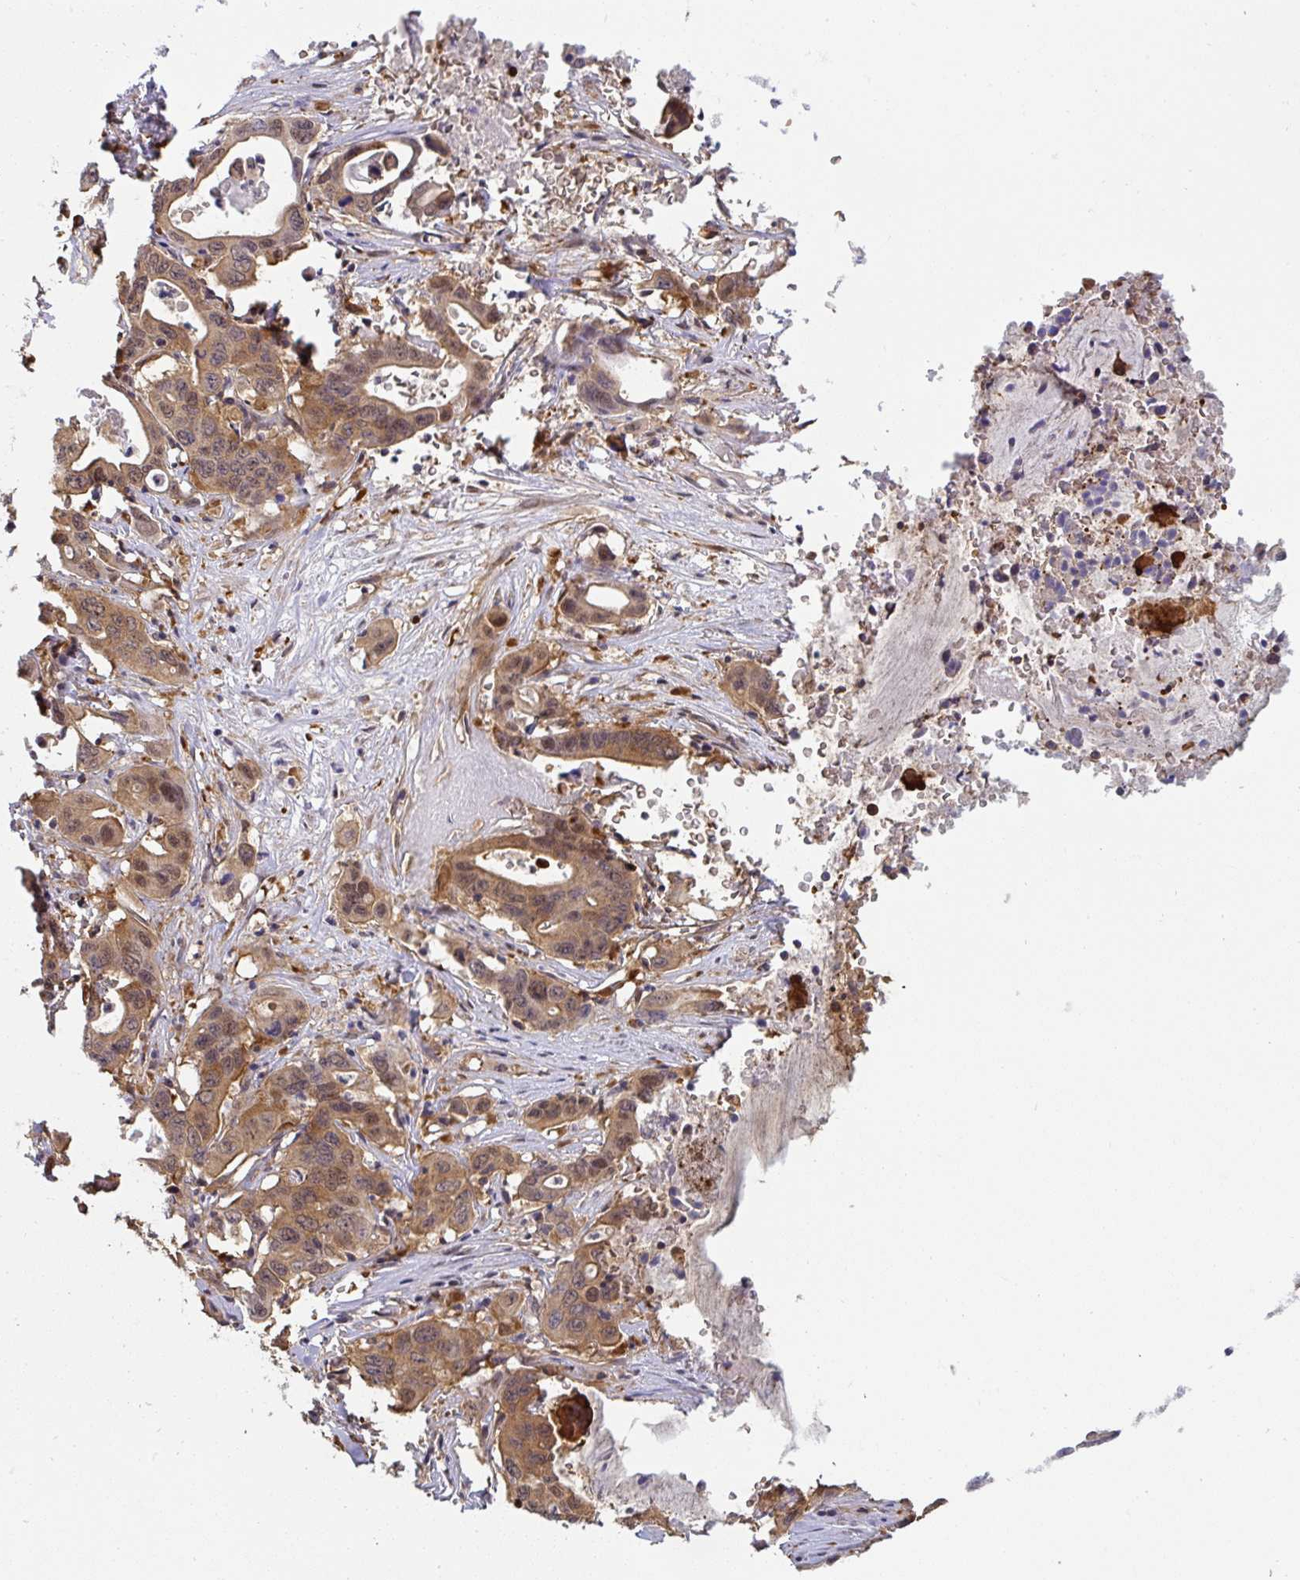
{"staining": {"intensity": "moderate", "quantity": ">75%", "location": "cytoplasmic/membranous"}, "tissue": "lung cancer", "cell_type": "Tumor cells", "image_type": "cancer", "snomed": [{"axis": "morphology", "description": "Adenocarcinoma, NOS"}, {"axis": "topography", "description": "Lung"}], "caption": "An image showing moderate cytoplasmic/membranous positivity in about >75% of tumor cells in lung cancer (adenocarcinoma), as visualized by brown immunohistochemical staining.", "gene": "ST13", "patient": {"sex": "female", "age": 60}}